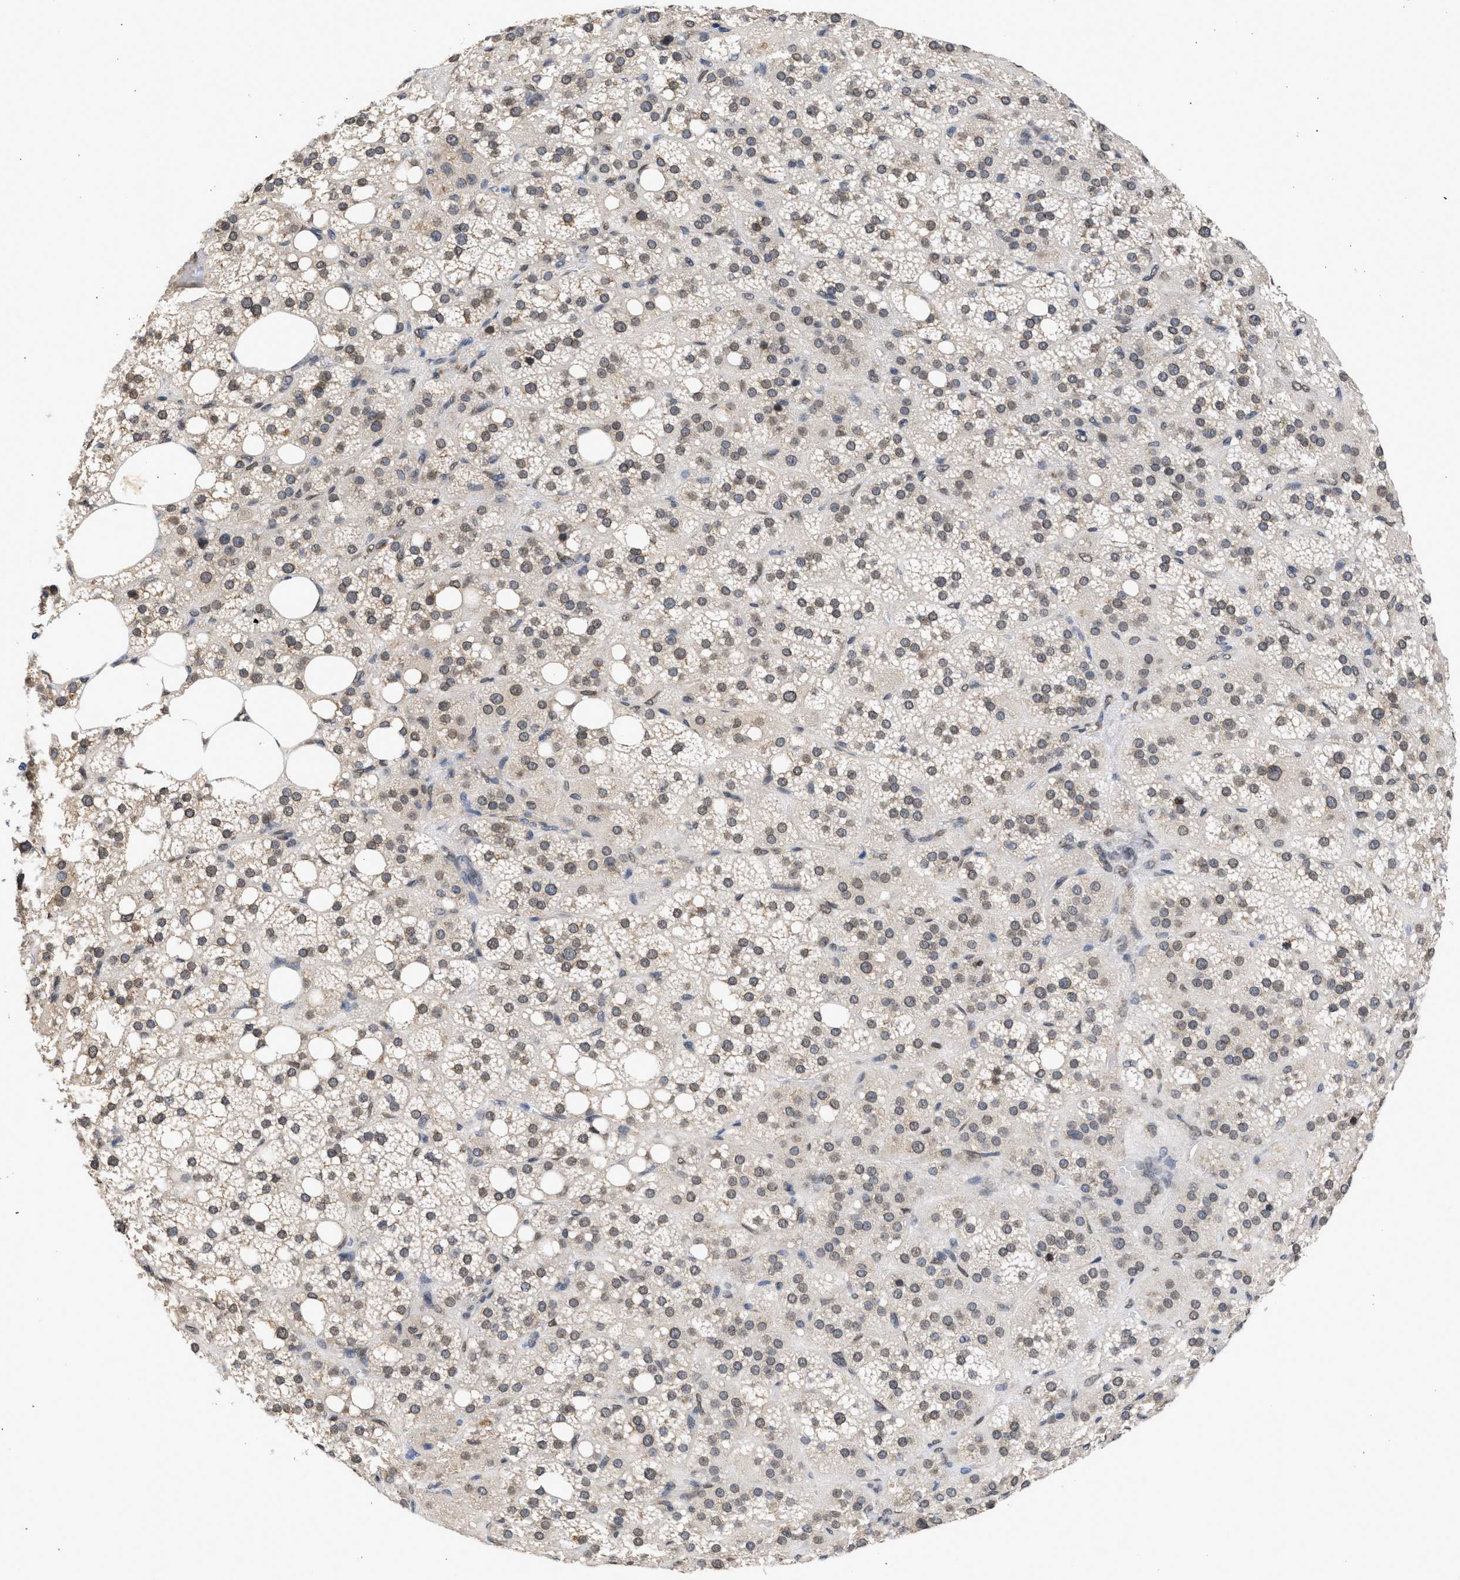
{"staining": {"intensity": "moderate", "quantity": "25%-75%", "location": "cytoplasmic/membranous,nuclear"}, "tissue": "adrenal gland", "cell_type": "Glandular cells", "image_type": "normal", "snomed": [{"axis": "morphology", "description": "Normal tissue, NOS"}, {"axis": "topography", "description": "Adrenal gland"}], "caption": "Moderate cytoplasmic/membranous,nuclear staining is identified in about 25%-75% of glandular cells in benign adrenal gland.", "gene": "NUP35", "patient": {"sex": "female", "age": 59}}